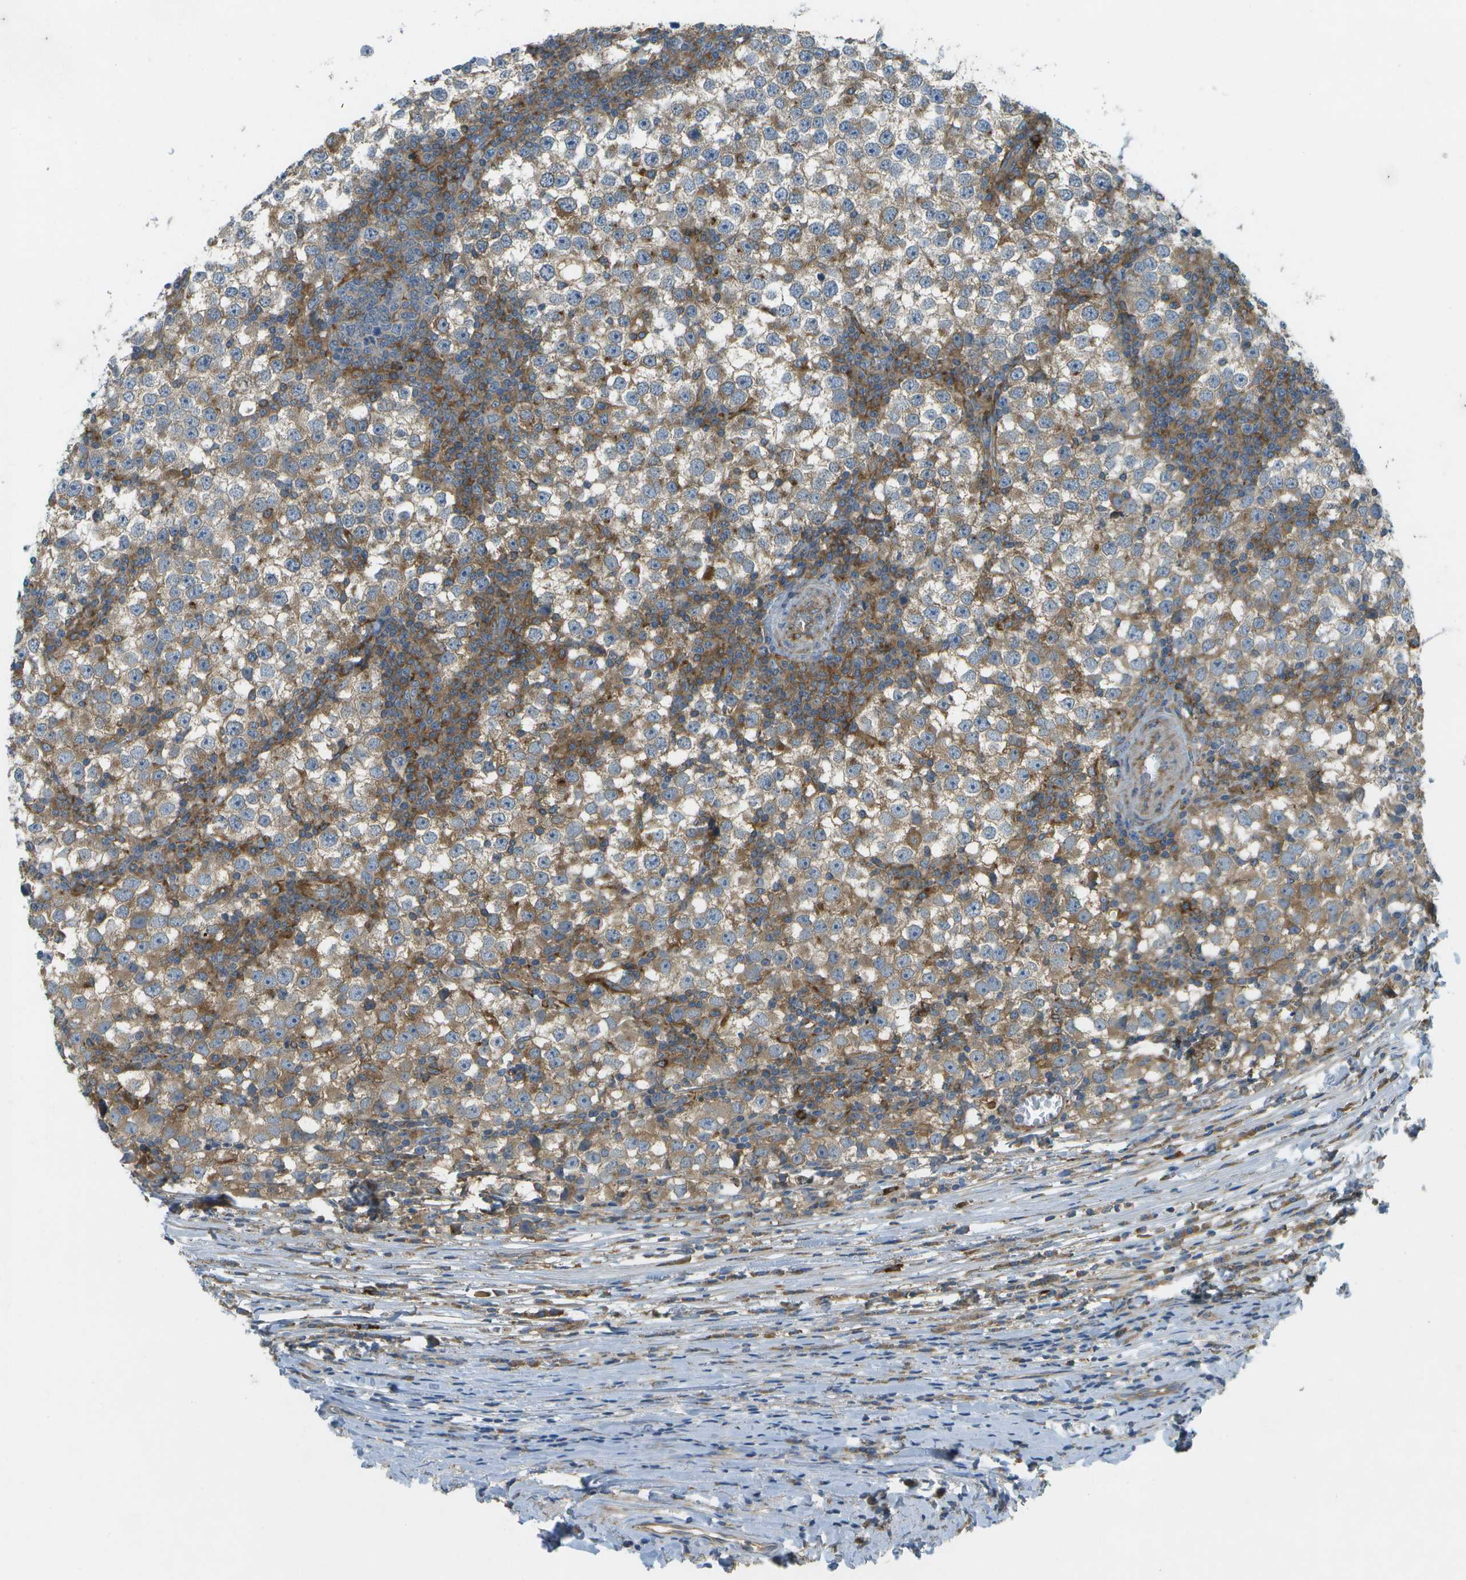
{"staining": {"intensity": "weak", "quantity": "25%-75%", "location": "cytoplasmic/membranous"}, "tissue": "testis cancer", "cell_type": "Tumor cells", "image_type": "cancer", "snomed": [{"axis": "morphology", "description": "Seminoma, NOS"}, {"axis": "topography", "description": "Testis"}], "caption": "Immunohistochemical staining of seminoma (testis) shows low levels of weak cytoplasmic/membranous staining in about 25%-75% of tumor cells.", "gene": "WNK2", "patient": {"sex": "male", "age": 65}}